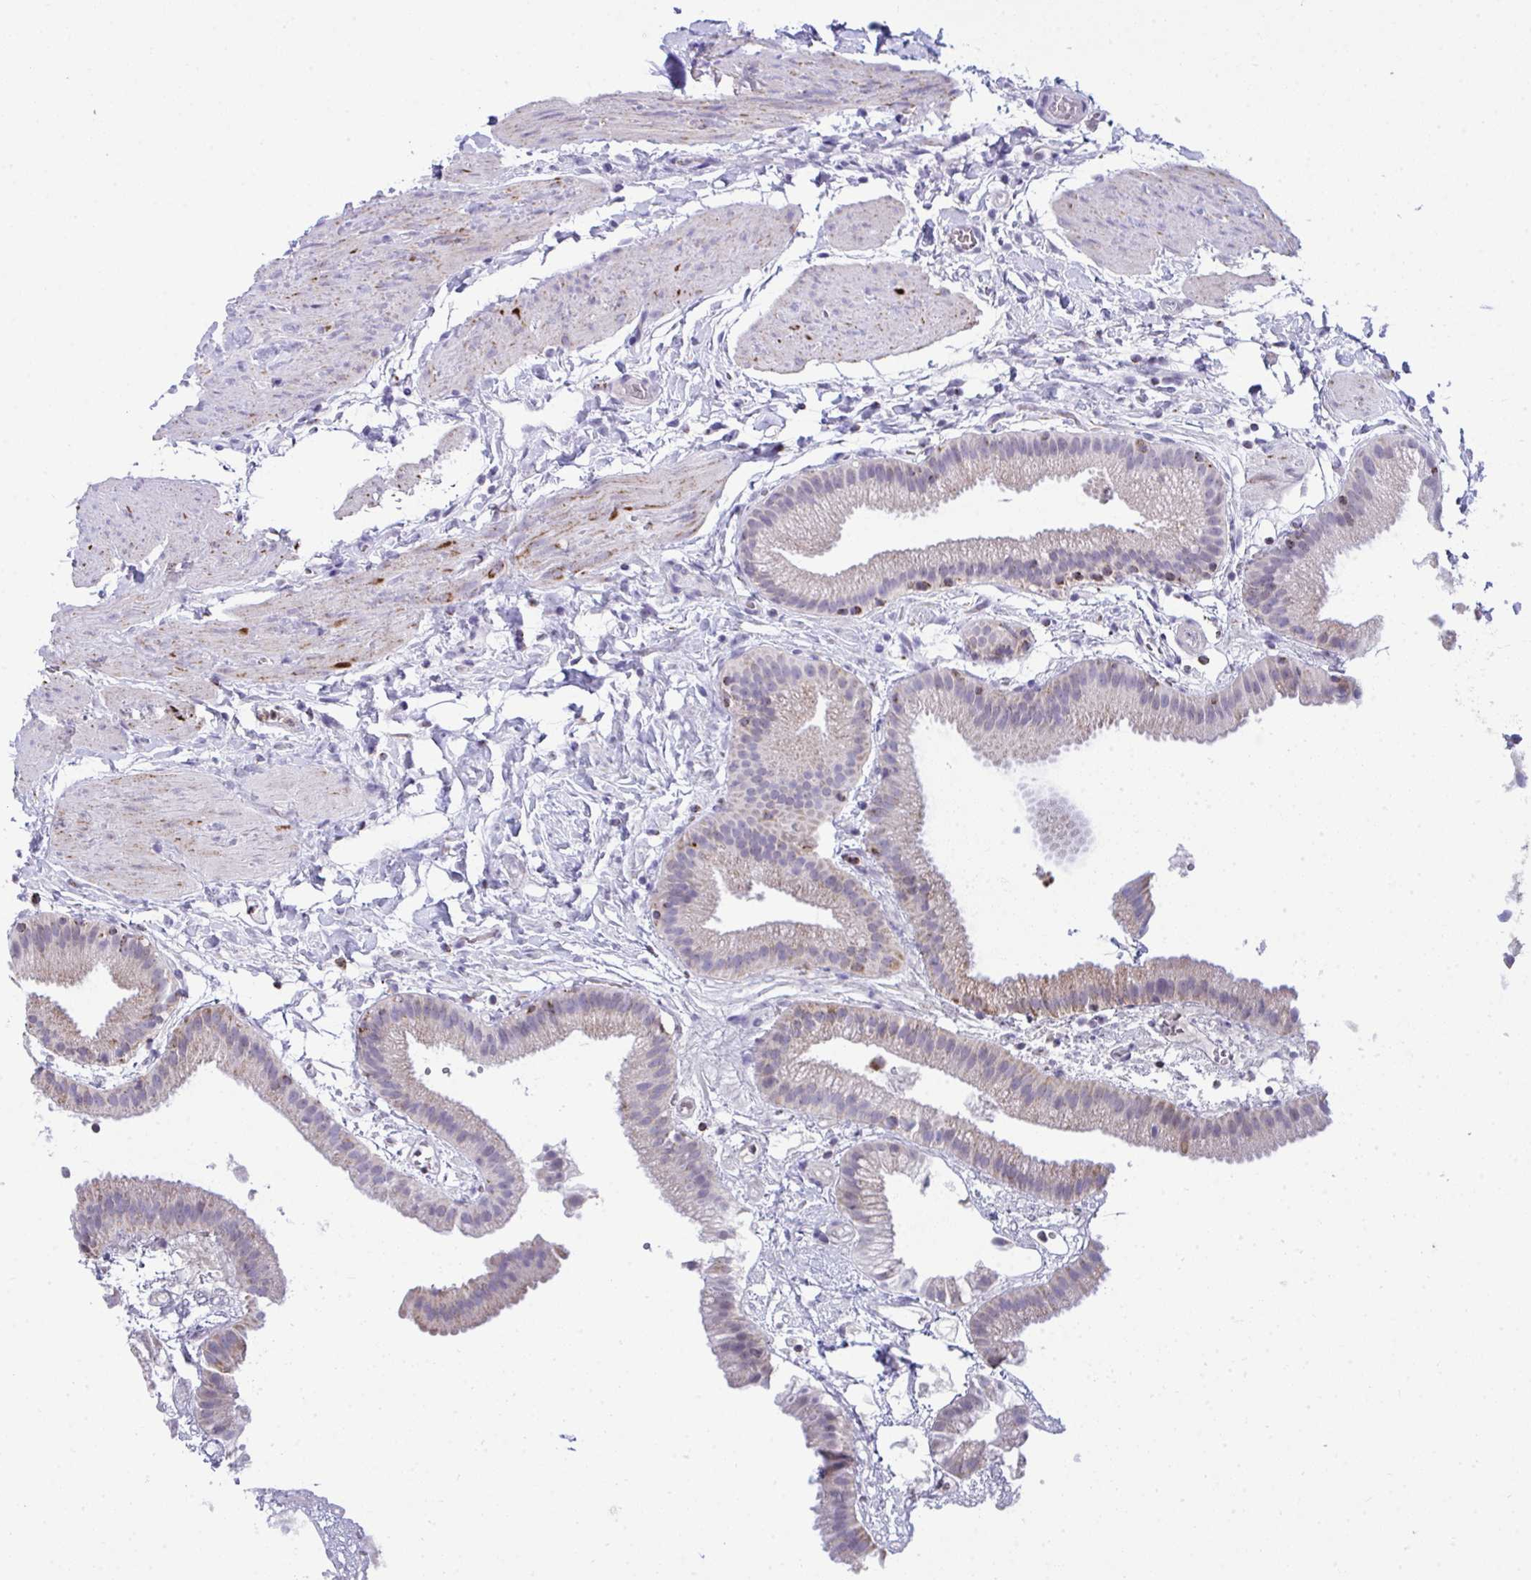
{"staining": {"intensity": "weak", "quantity": "<25%", "location": "cytoplasmic/membranous"}, "tissue": "gallbladder", "cell_type": "Glandular cells", "image_type": "normal", "snomed": [{"axis": "morphology", "description": "Normal tissue, NOS"}, {"axis": "topography", "description": "Gallbladder"}], "caption": "Human gallbladder stained for a protein using immunohistochemistry reveals no staining in glandular cells.", "gene": "PLA2G12B", "patient": {"sex": "female", "age": 63}}